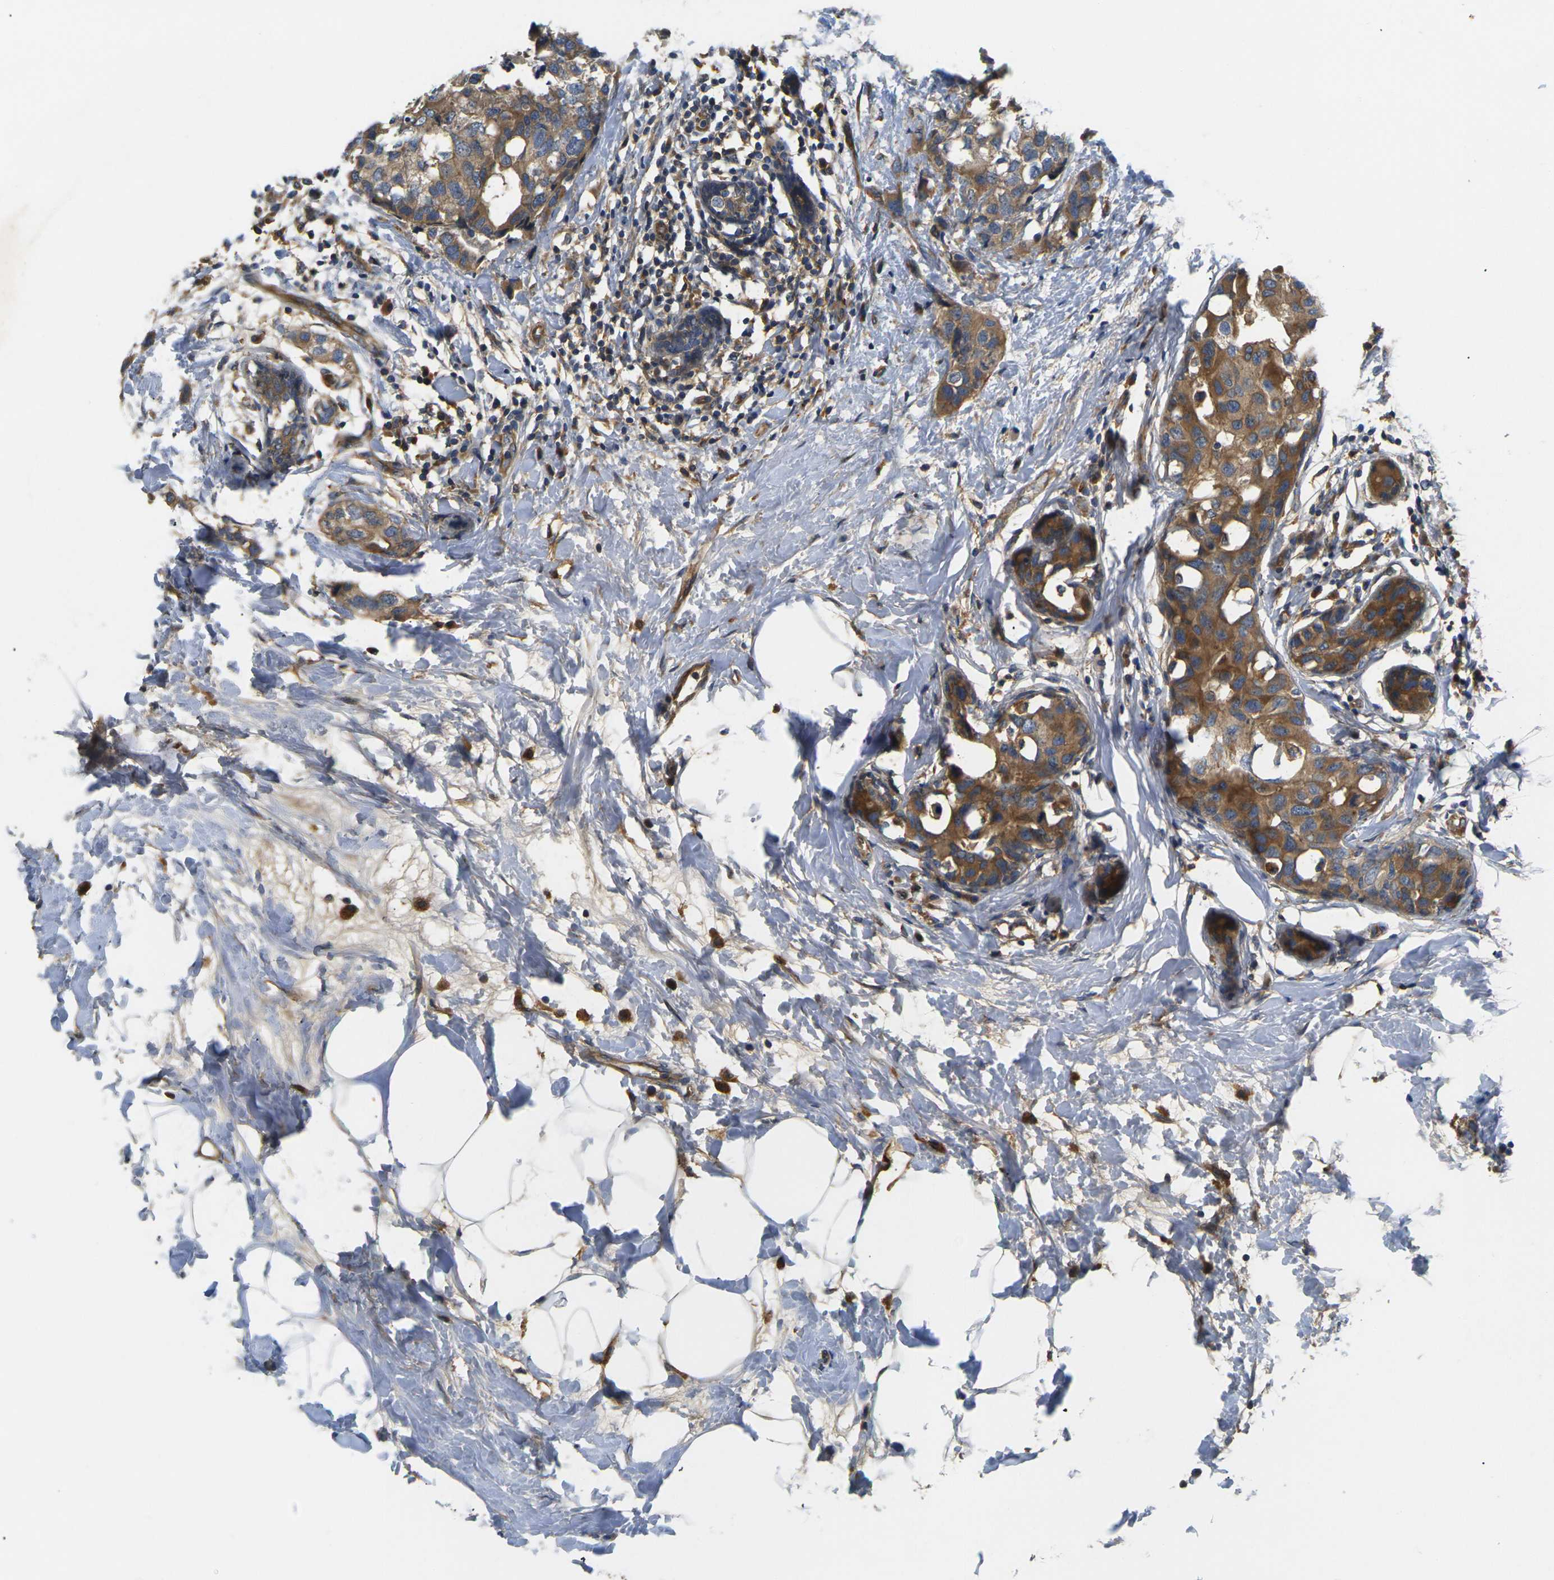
{"staining": {"intensity": "moderate", "quantity": ">75%", "location": "cytoplasmic/membranous"}, "tissue": "breast cancer", "cell_type": "Tumor cells", "image_type": "cancer", "snomed": [{"axis": "morphology", "description": "Normal tissue, NOS"}, {"axis": "morphology", "description": "Duct carcinoma"}, {"axis": "topography", "description": "Breast"}], "caption": "Moderate cytoplasmic/membranous positivity for a protein is present in approximately >75% of tumor cells of breast infiltrating ductal carcinoma using IHC.", "gene": "LRCH3", "patient": {"sex": "female", "age": 50}}